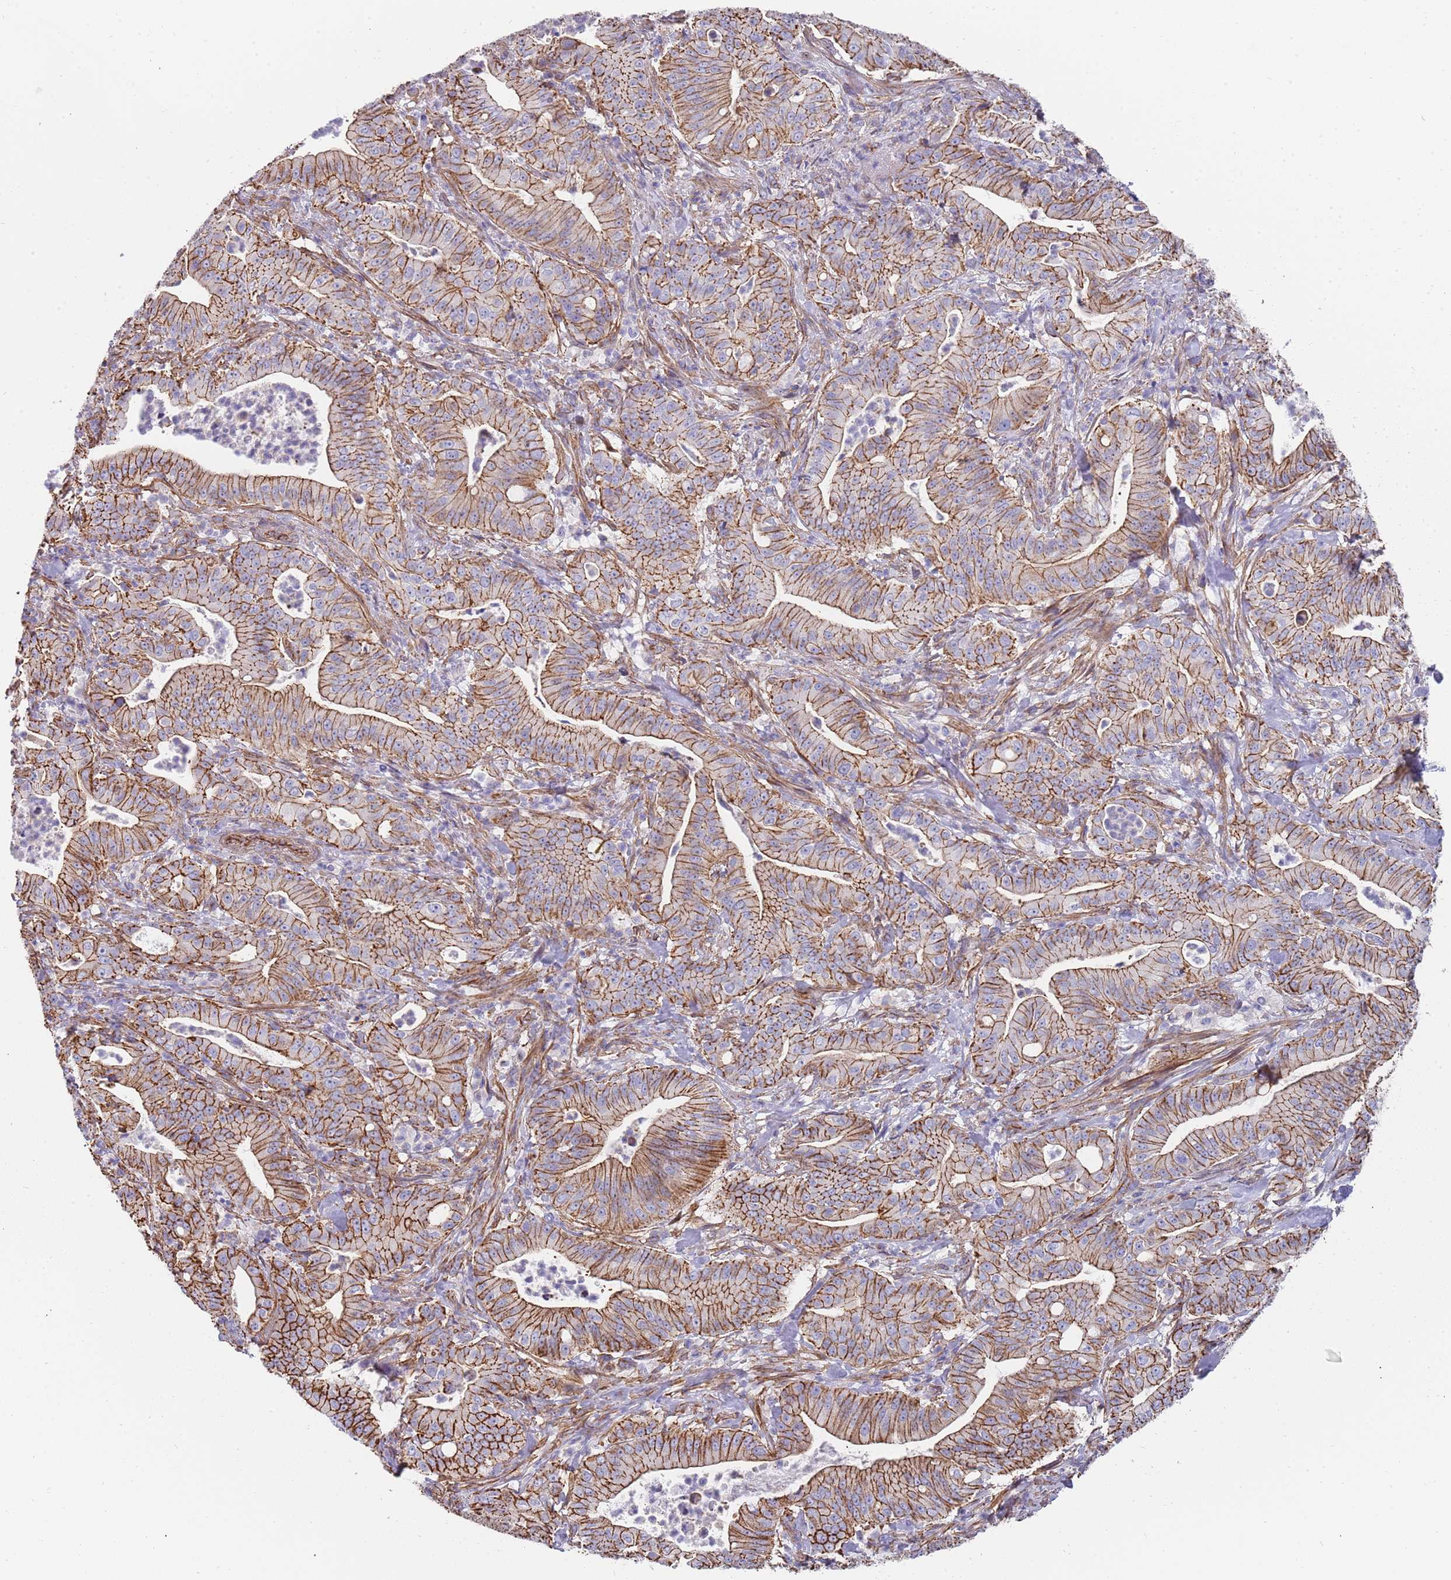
{"staining": {"intensity": "strong", "quantity": ">75%", "location": "cytoplasmic/membranous"}, "tissue": "pancreatic cancer", "cell_type": "Tumor cells", "image_type": "cancer", "snomed": [{"axis": "morphology", "description": "Adenocarcinoma, NOS"}, {"axis": "topography", "description": "Pancreas"}], "caption": "This is a photomicrograph of IHC staining of pancreatic adenocarcinoma, which shows strong staining in the cytoplasmic/membranous of tumor cells.", "gene": "GFRAL", "patient": {"sex": "male", "age": 71}}